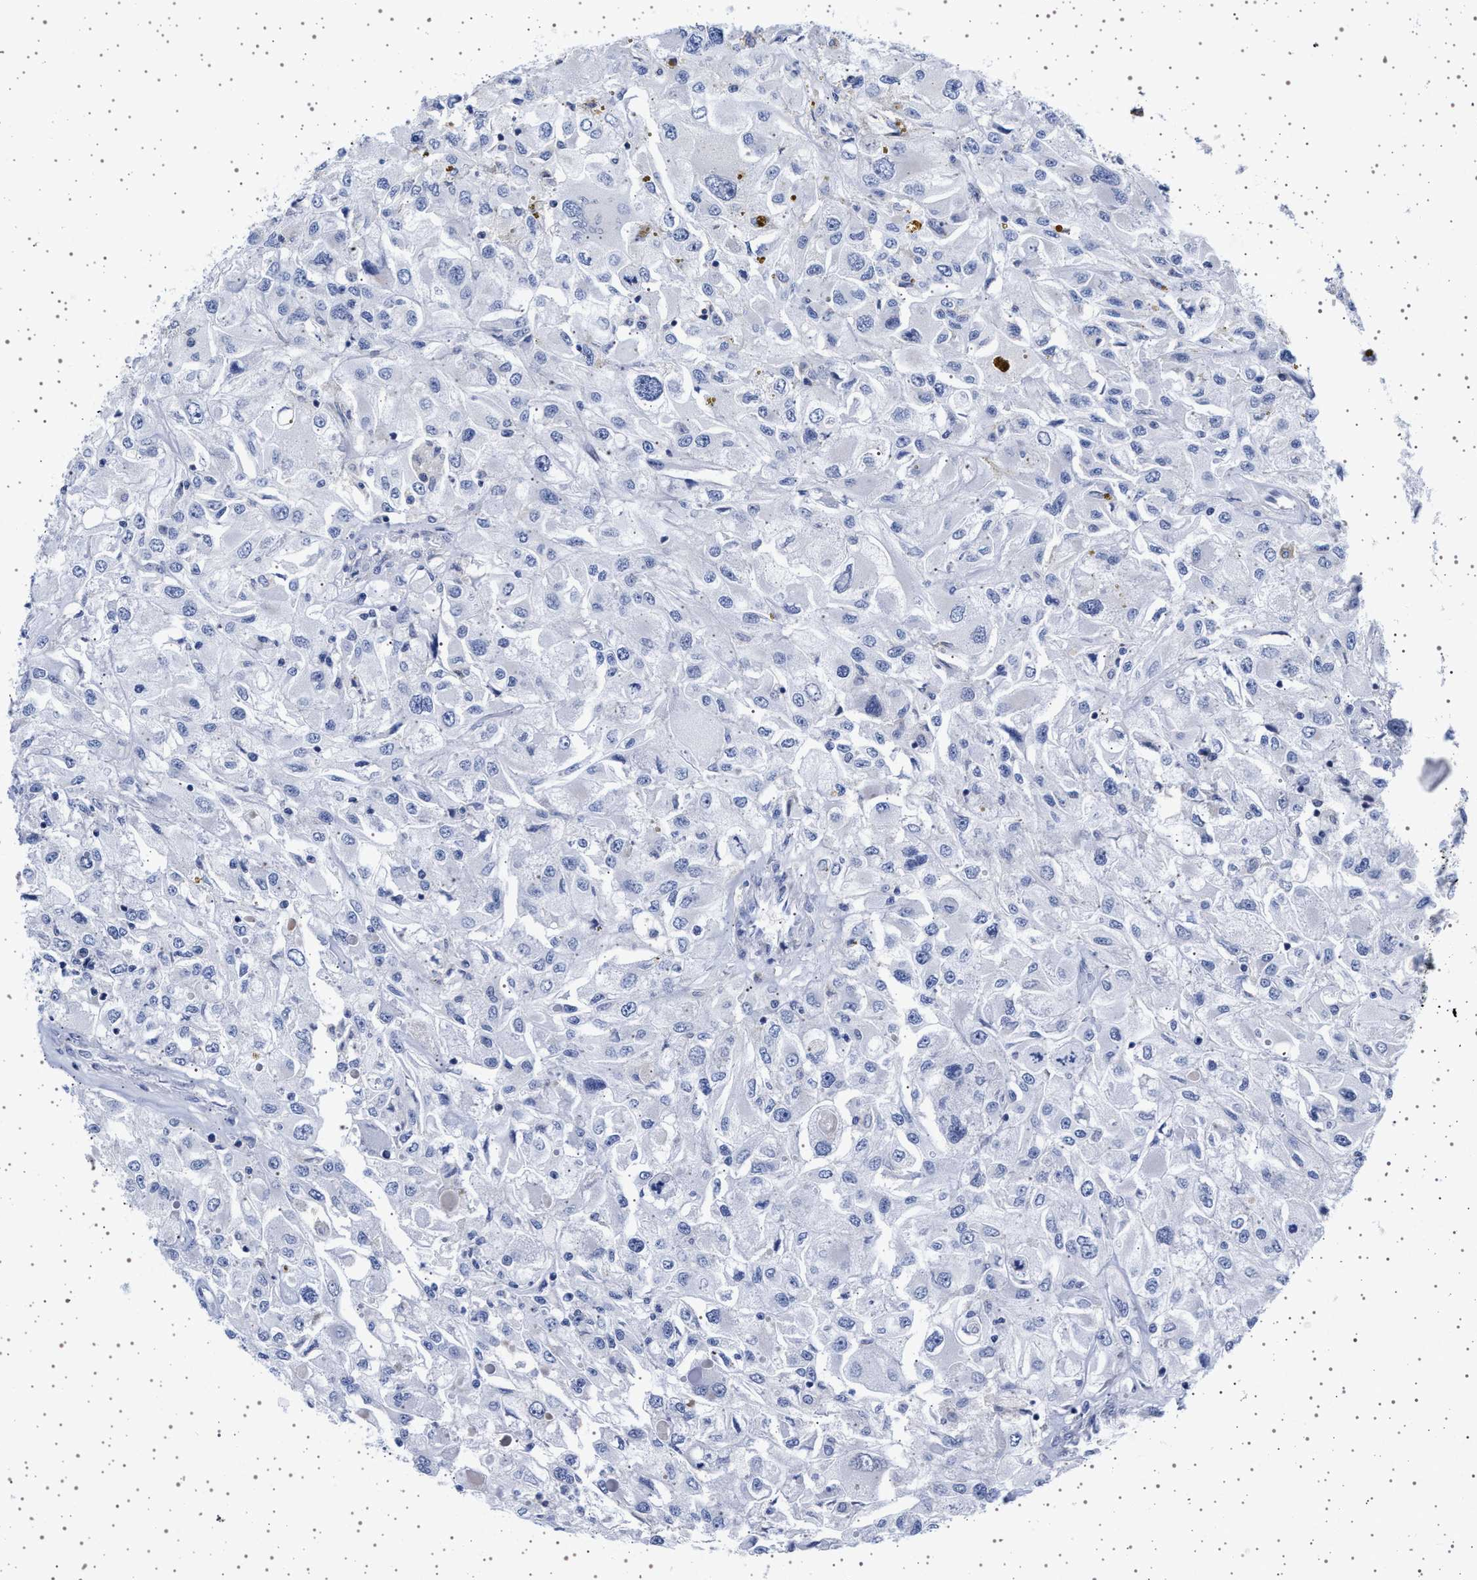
{"staining": {"intensity": "negative", "quantity": "none", "location": "none"}, "tissue": "renal cancer", "cell_type": "Tumor cells", "image_type": "cancer", "snomed": [{"axis": "morphology", "description": "Adenocarcinoma, NOS"}, {"axis": "topography", "description": "Kidney"}], "caption": "High power microscopy histopathology image of an IHC micrograph of renal cancer, revealing no significant expression in tumor cells.", "gene": "TRMT10B", "patient": {"sex": "female", "age": 52}}